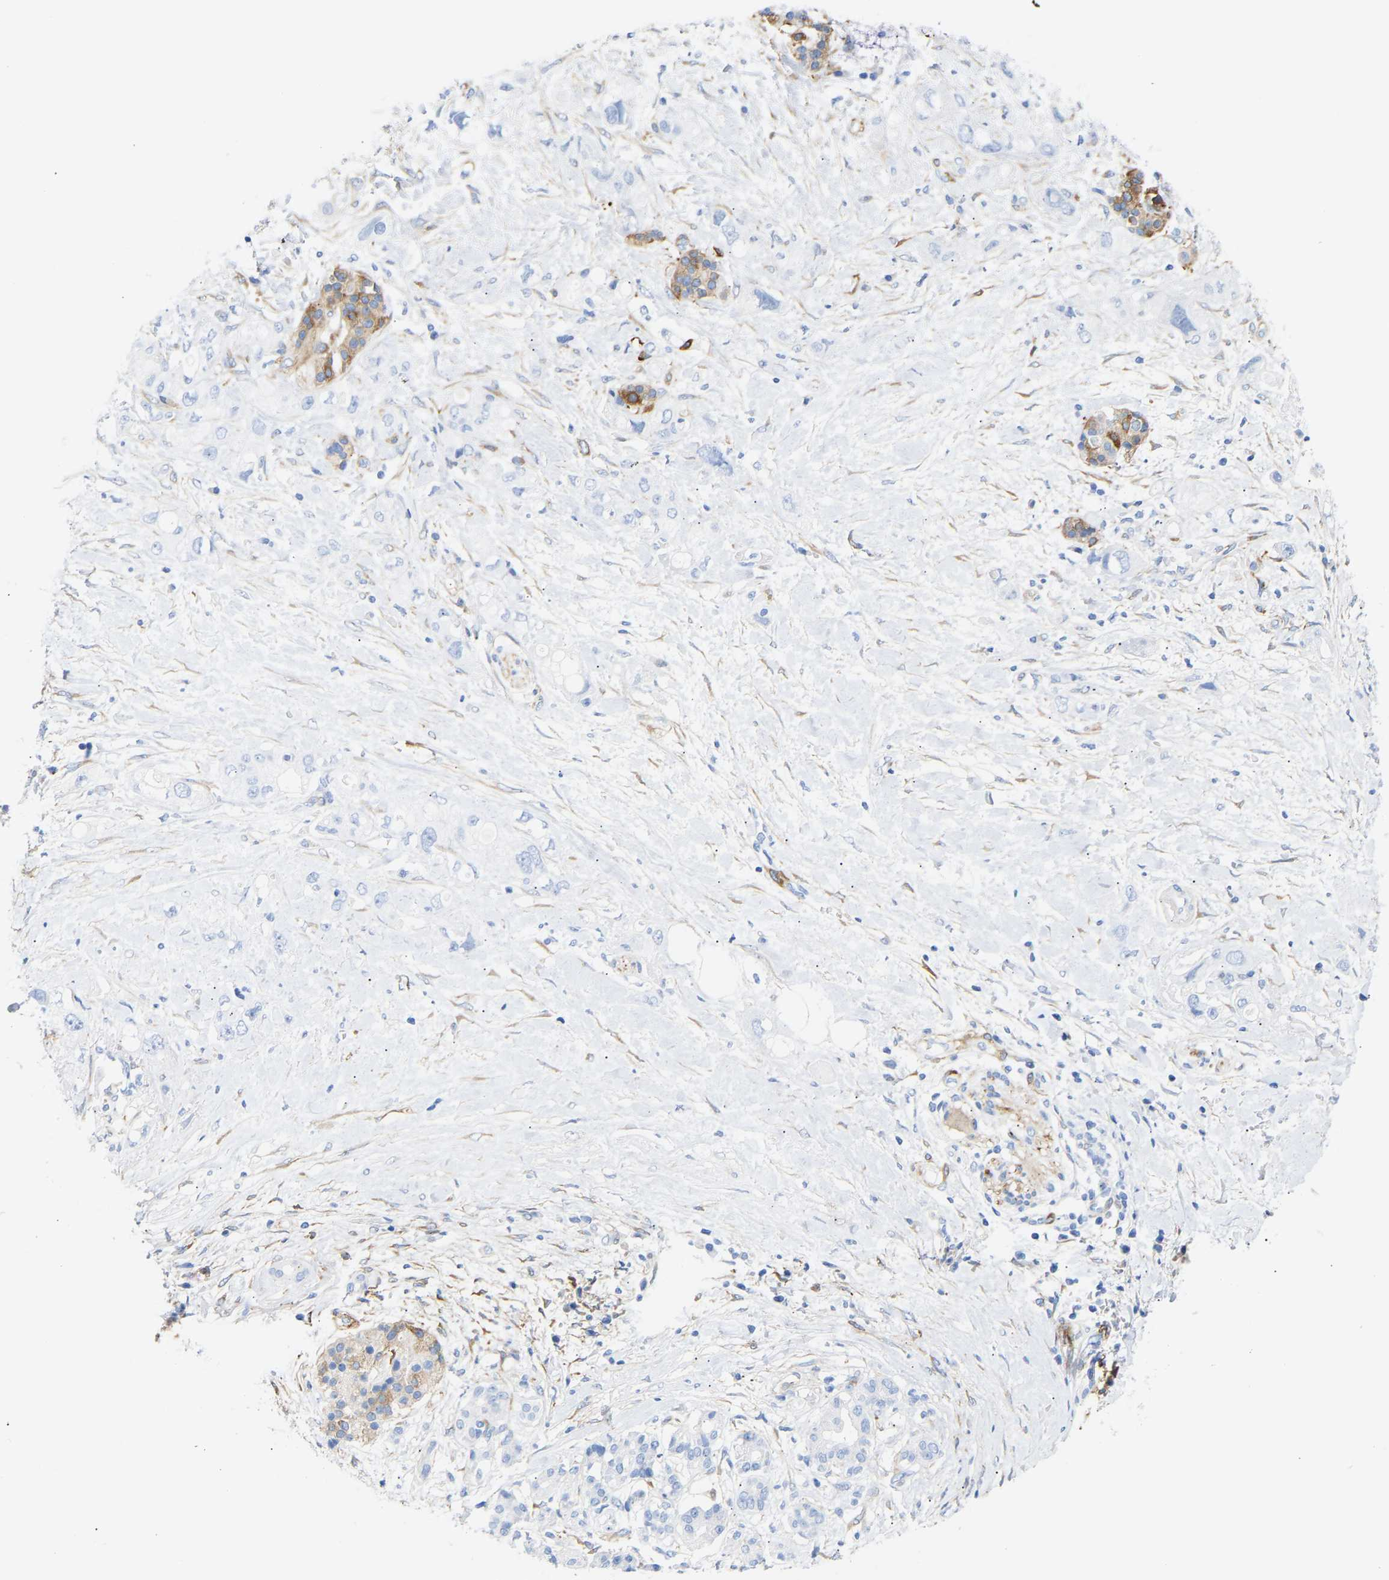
{"staining": {"intensity": "negative", "quantity": "none", "location": "none"}, "tissue": "pancreatic cancer", "cell_type": "Tumor cells", "image_type": "cancer", "snomed": [{"axis": "morphology", "description": "Adenocarcinoma, NOS"}, {"axis": "topography", "description": "Pancreas"}], "caption": "Human adenocarcinoma (pancreatic) stained for a protein using IHC demonstrates no positivity in tumor cells.", "gene": "AMPH", "patient": {"sex": "female", "age": 56}}